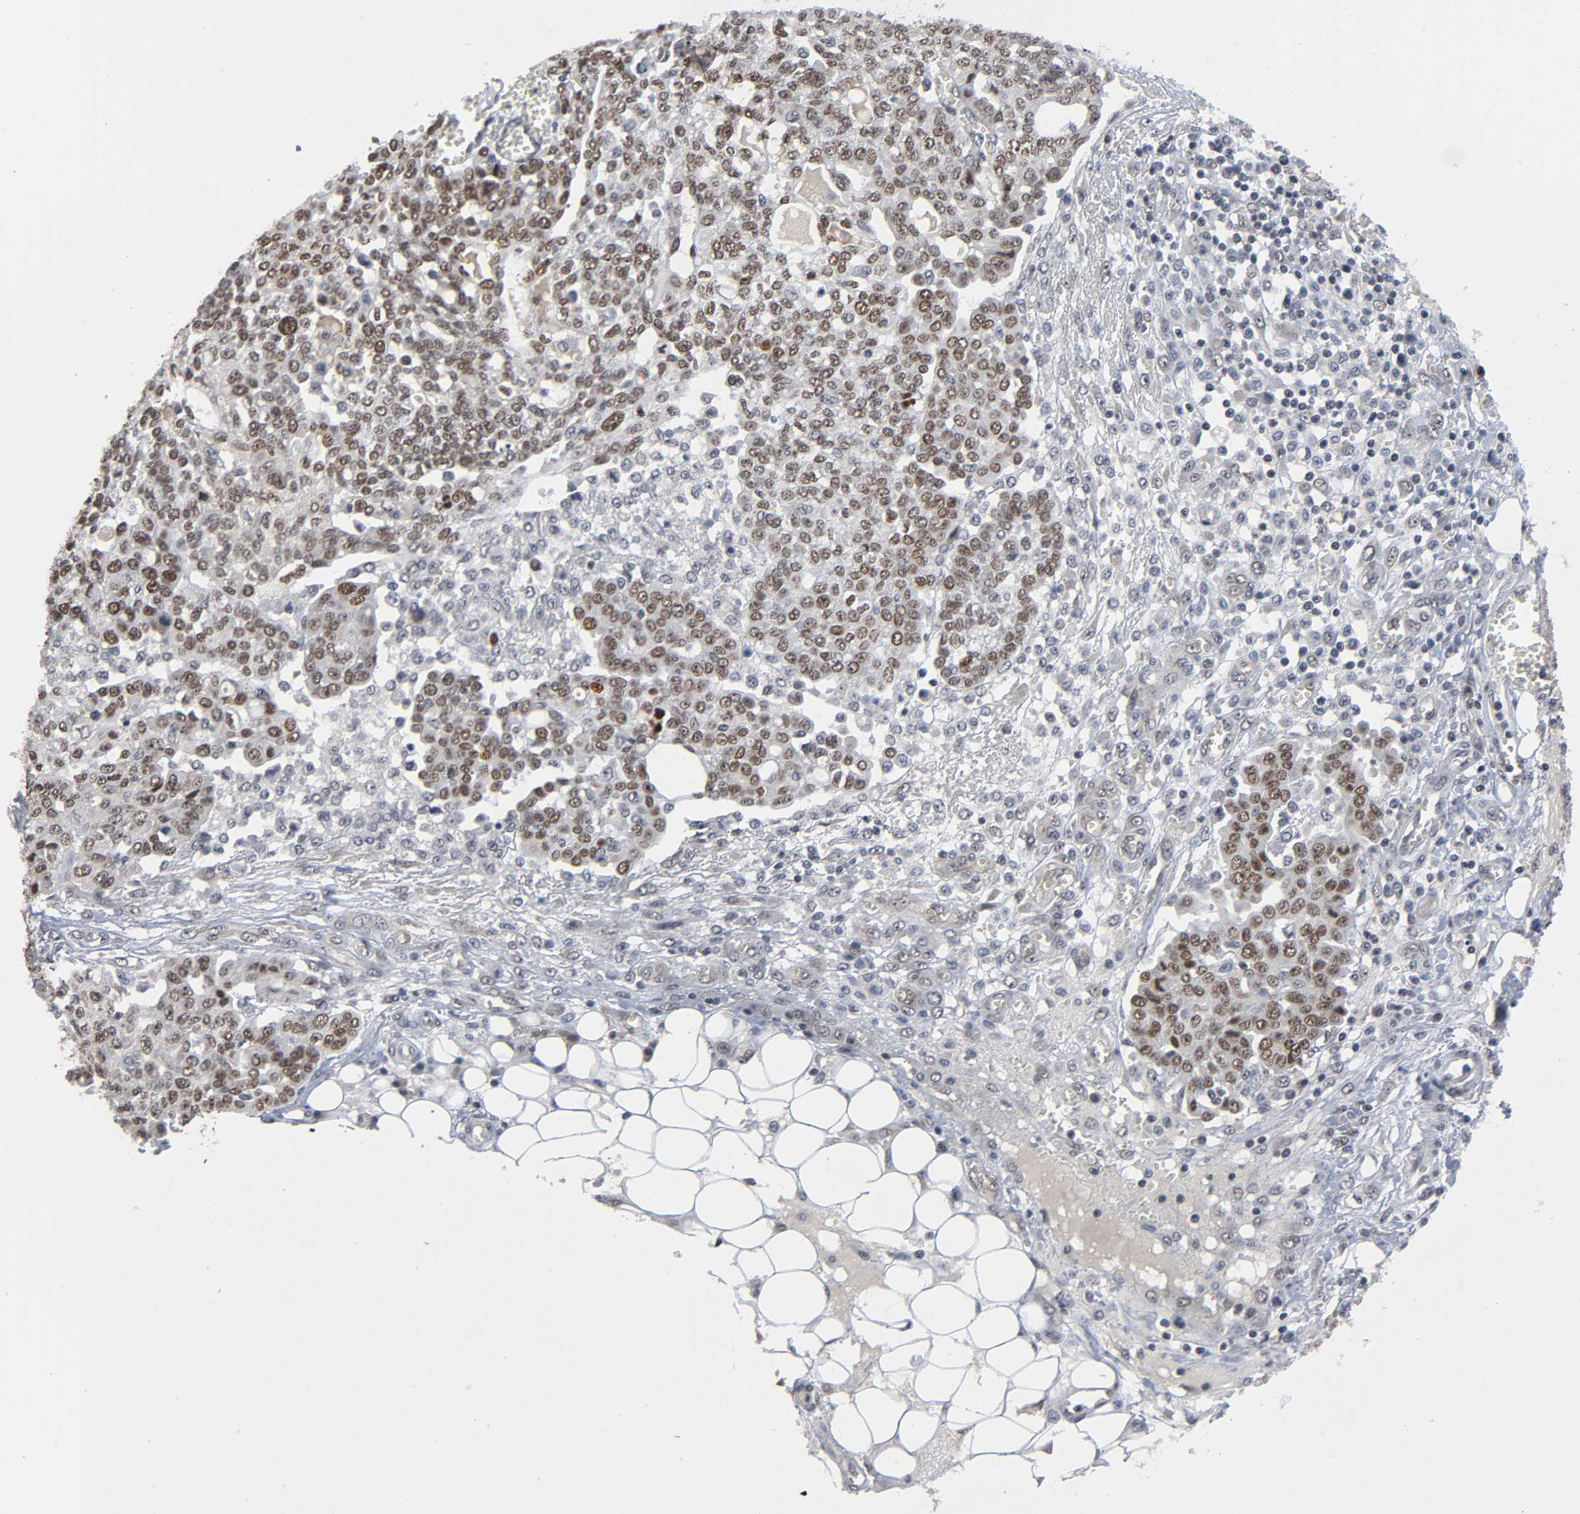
{"staining": {"intensity": "moderate", "quantity": ">75%", "location": "cytoplasmic/membranous,nuclear"}, "tissue": "ovarian cancer", "cell_type": "Tumor cells", "image_type": "cancer", "snomed": [{"axis": "morphology", "description": "Cystadenocarcinoma, serous, NOS"}, {"axis": "topography", "description": "Soft tissue"}, {"axis": "topography", "description": "Ovary"}], "caption": "Ovarian cancer (serous cystadenocarcinoma) stained with a protein marker reveals moderate staining in tumor cells.", "gene": "ZNF384", "patient": {"sex": "female", "age": 57}}